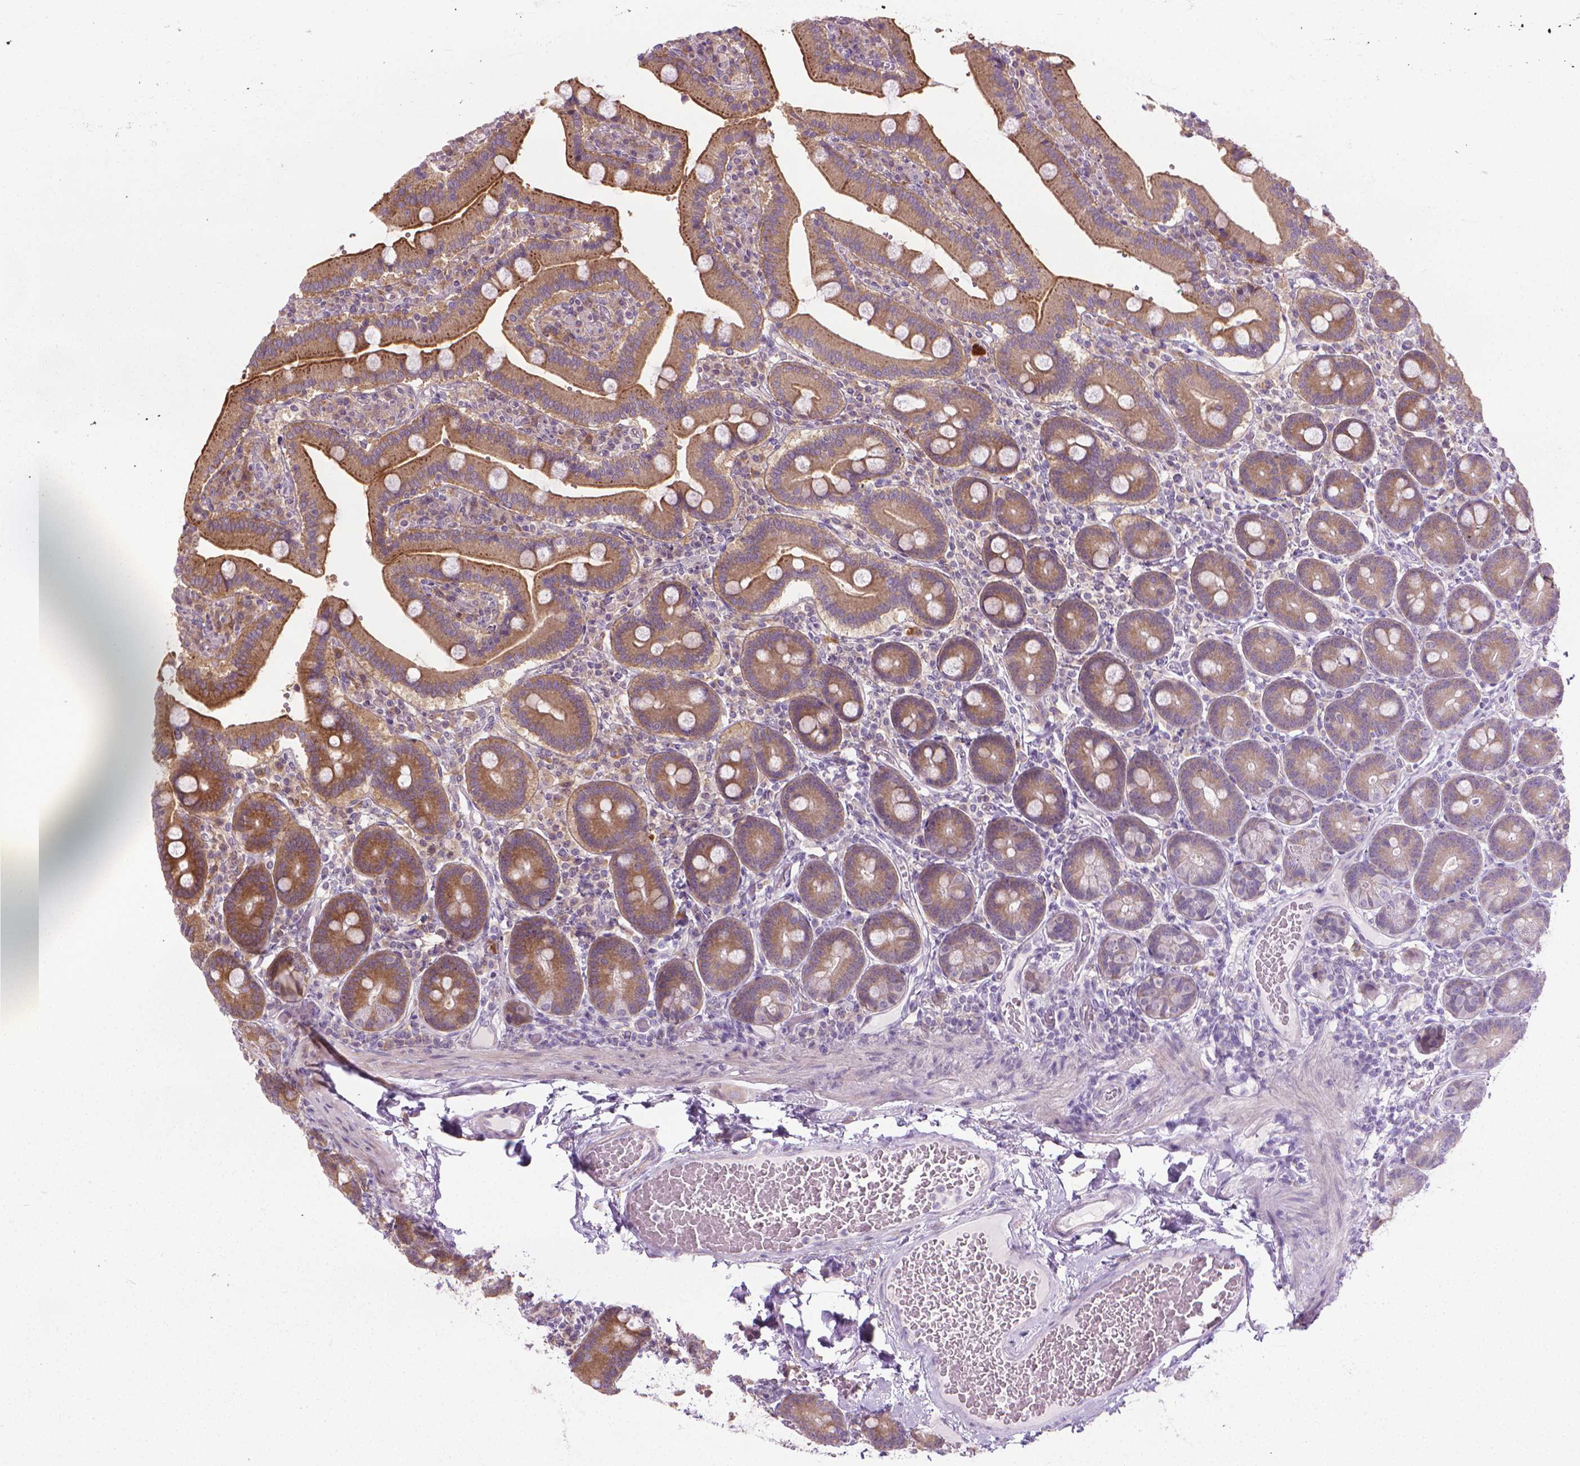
{"staining": {"intensity": "moderate", "quantity": ">75%", "location": "cytoplasmic/membranous"}, "tissue": "duodenum", "cell_type": "Glandular cells", "image_type": "normal", "snomed": [{"axis": "morphology", "description": "Normal tissue, NOS"}, {"axis": "topography", "description": "Duodenum"}], "caption": "IHC (DAB) staining of normal human duodenum displays moderate cytoplasmic/membranous protein positivity in approximately >75% of glandular cells.", "gene": "PRAG1", "patient": {"sex": "female", "age": 62}}